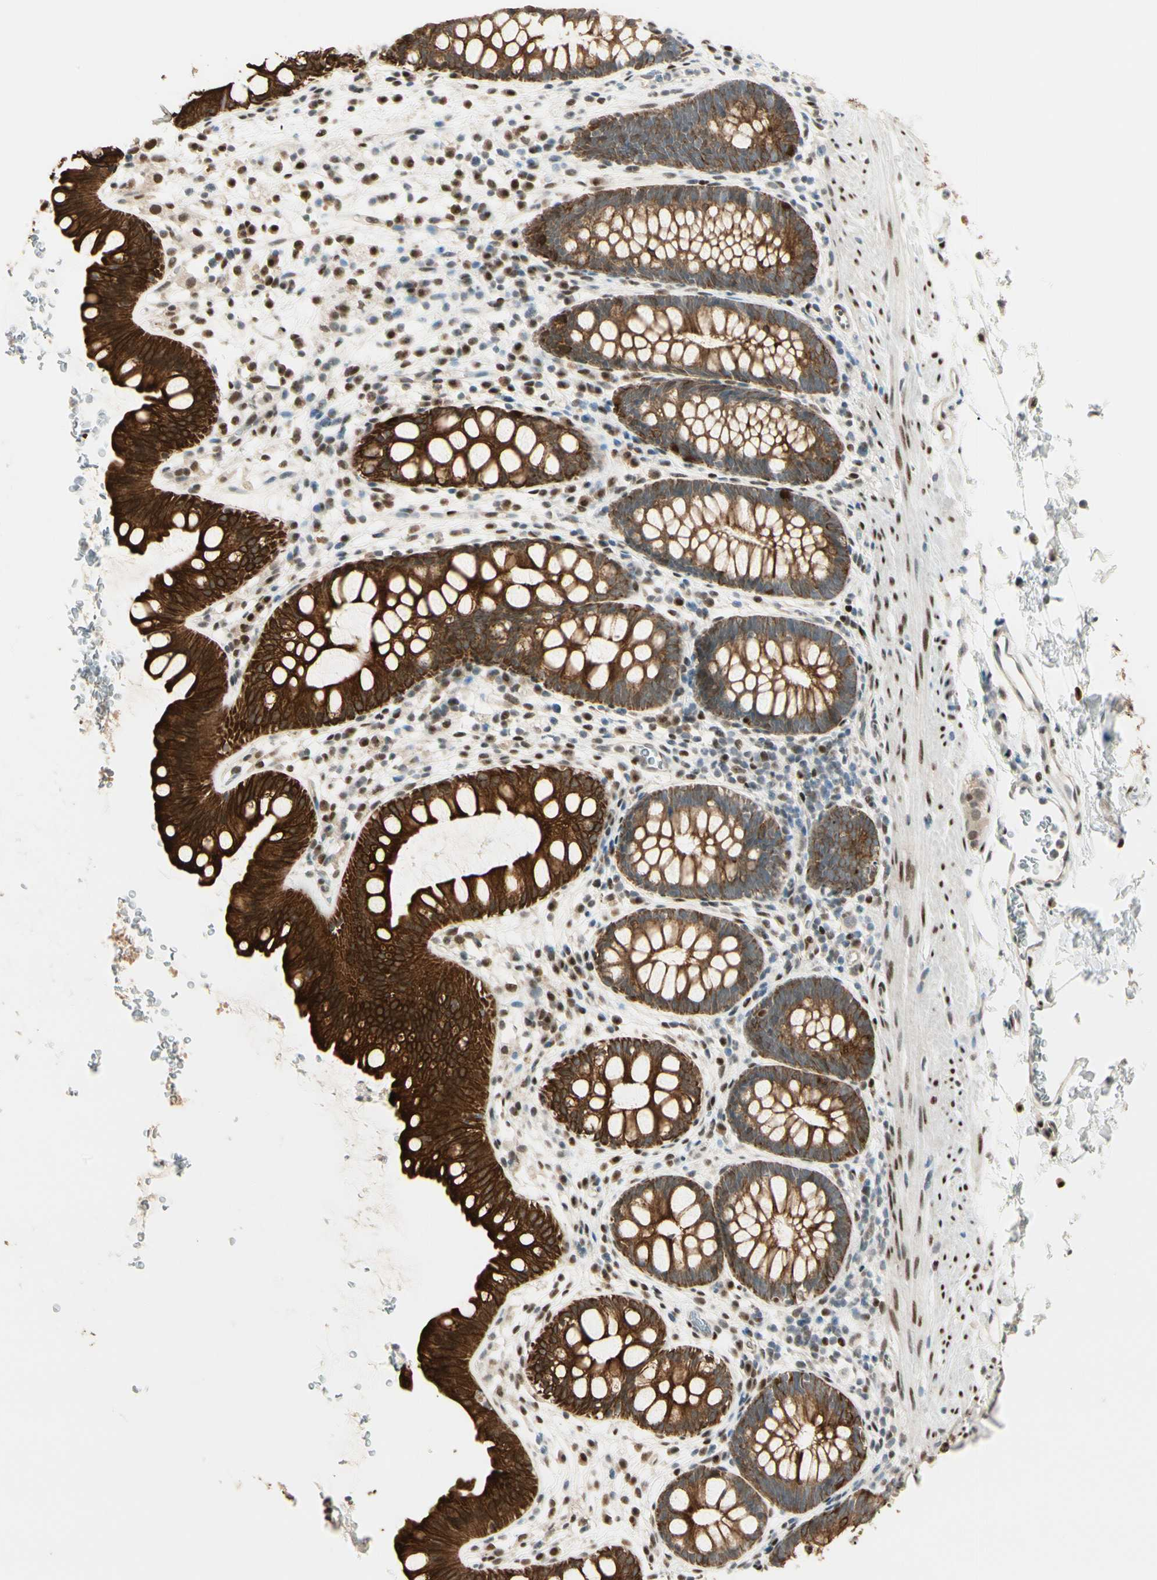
{"staining": {"intensity": "strong", "quantity": ">75%", "location": "cytoplasmic/membranous"}, "tissue": "rectum", "cell_type": "Glandular cells", "image_type": "normal", "snomed": [{"axis": "morphology", "description": "Normal tissue, NOS"}, {"axis": "topography", "description": "Rectum"}], "caption": "Rectum stained for a protein shows strong cytoplasmic/membranous positivity in glandular cells. (brown staining indicates protein expression, while blue staining denotes nuclei).", "gene": "ATXN1", "patient": {"sex": "female", "age": 24}}